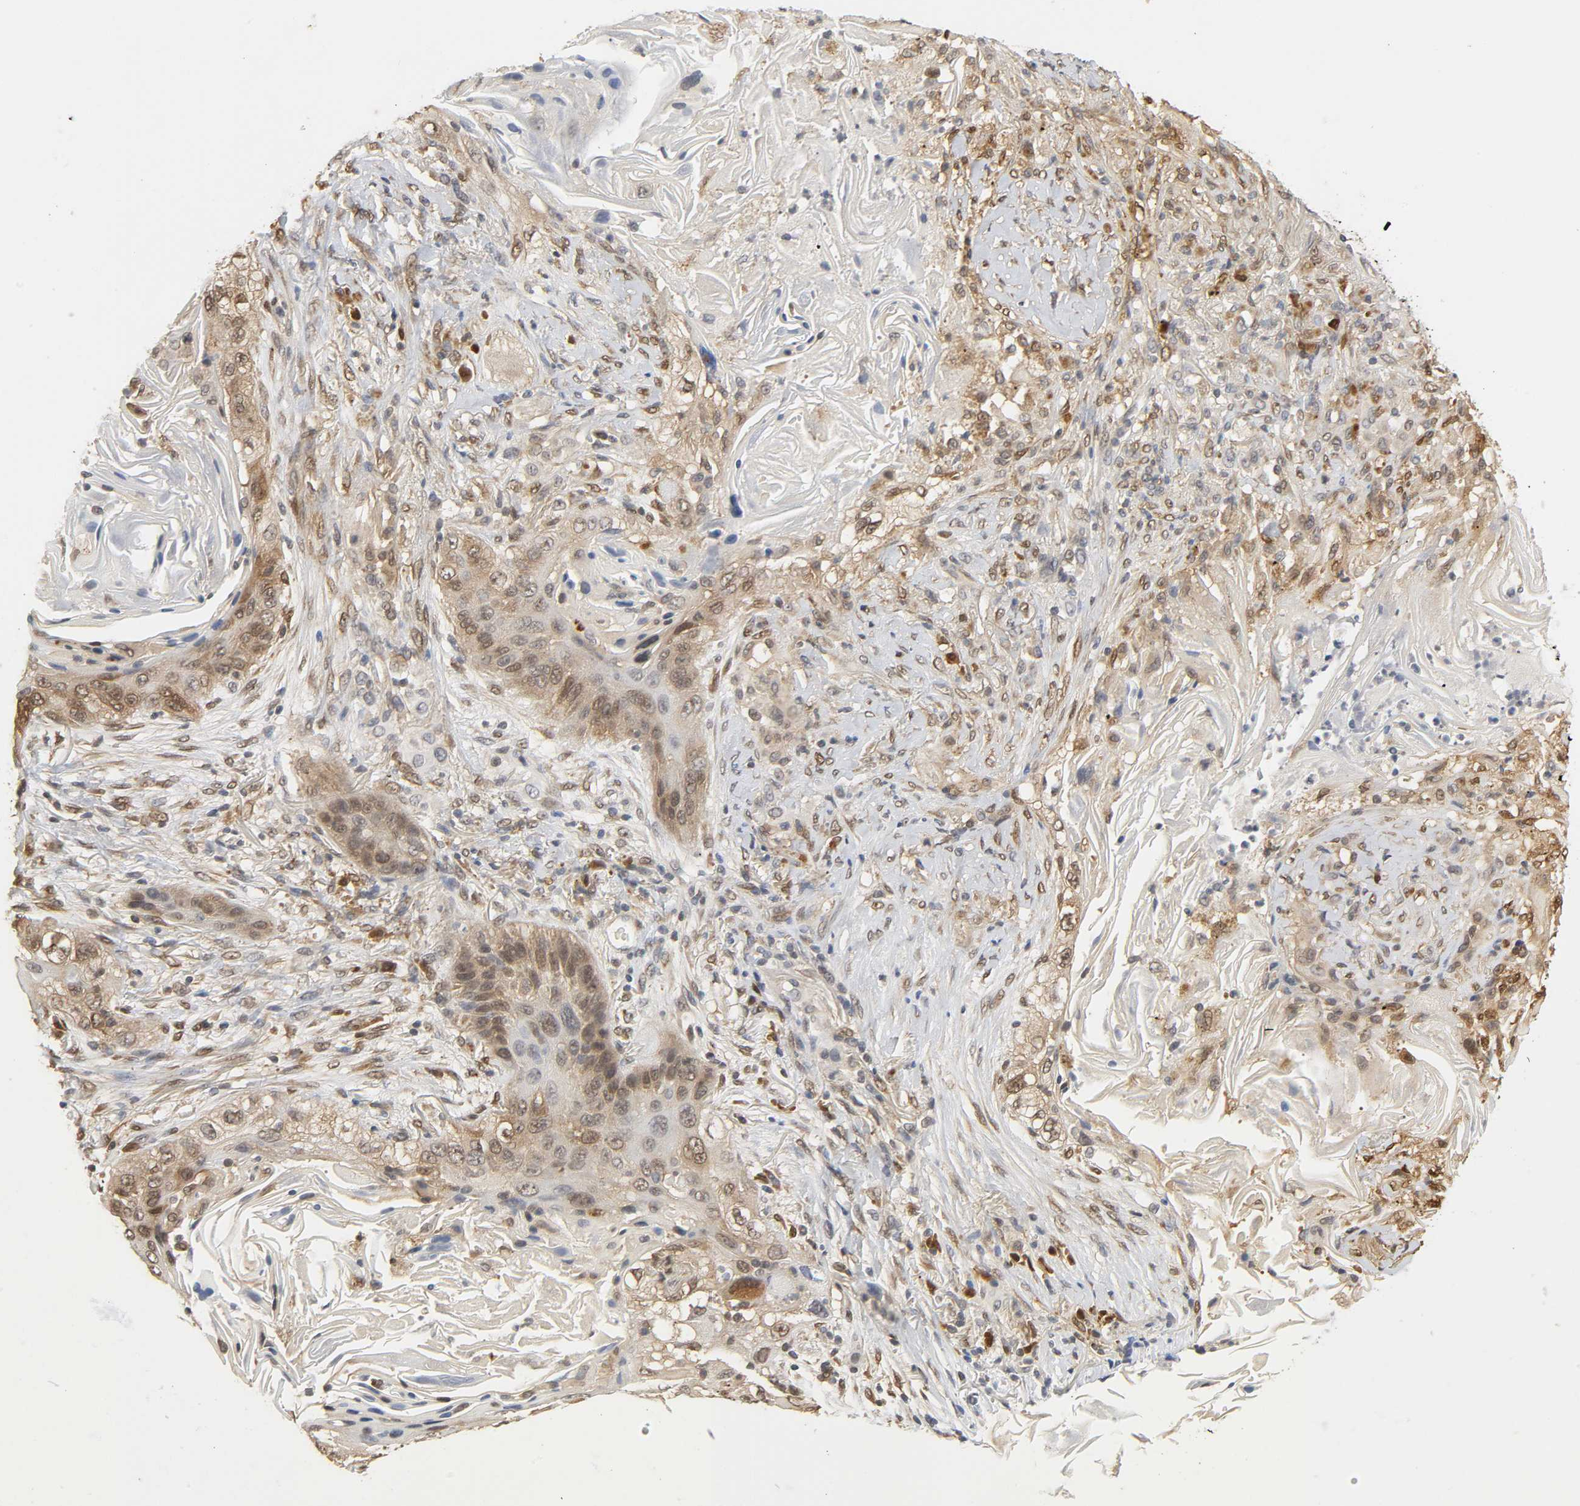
{"staining": {"intensity": "weak", "quantity": ">75%", "location": "cytoplasmic/membranous,nuclear"}, "tissue": "lung cancer", "cell_type": "Tumor cells", "image_type": "cancer", "snomed": [{"axis": "morphology", "description": "Squamous cell carcinoma, NOS"}, {"axis": "topography", "description": "Lung"}], "caption": "Protein expression analysis of squamous cell carcinoma (lung) demonstrates weak cytoplasmic/membranous and nuclear expression in about >75% of tumor cells. The protein is stained brown, and the nuclei are stained in blue (DAB (3,3'-diaminobenzidine) IHC with brightfield microscopy, high magnification).", "gene": "MIF", "patient": {"sex": "female", "age": 67}}